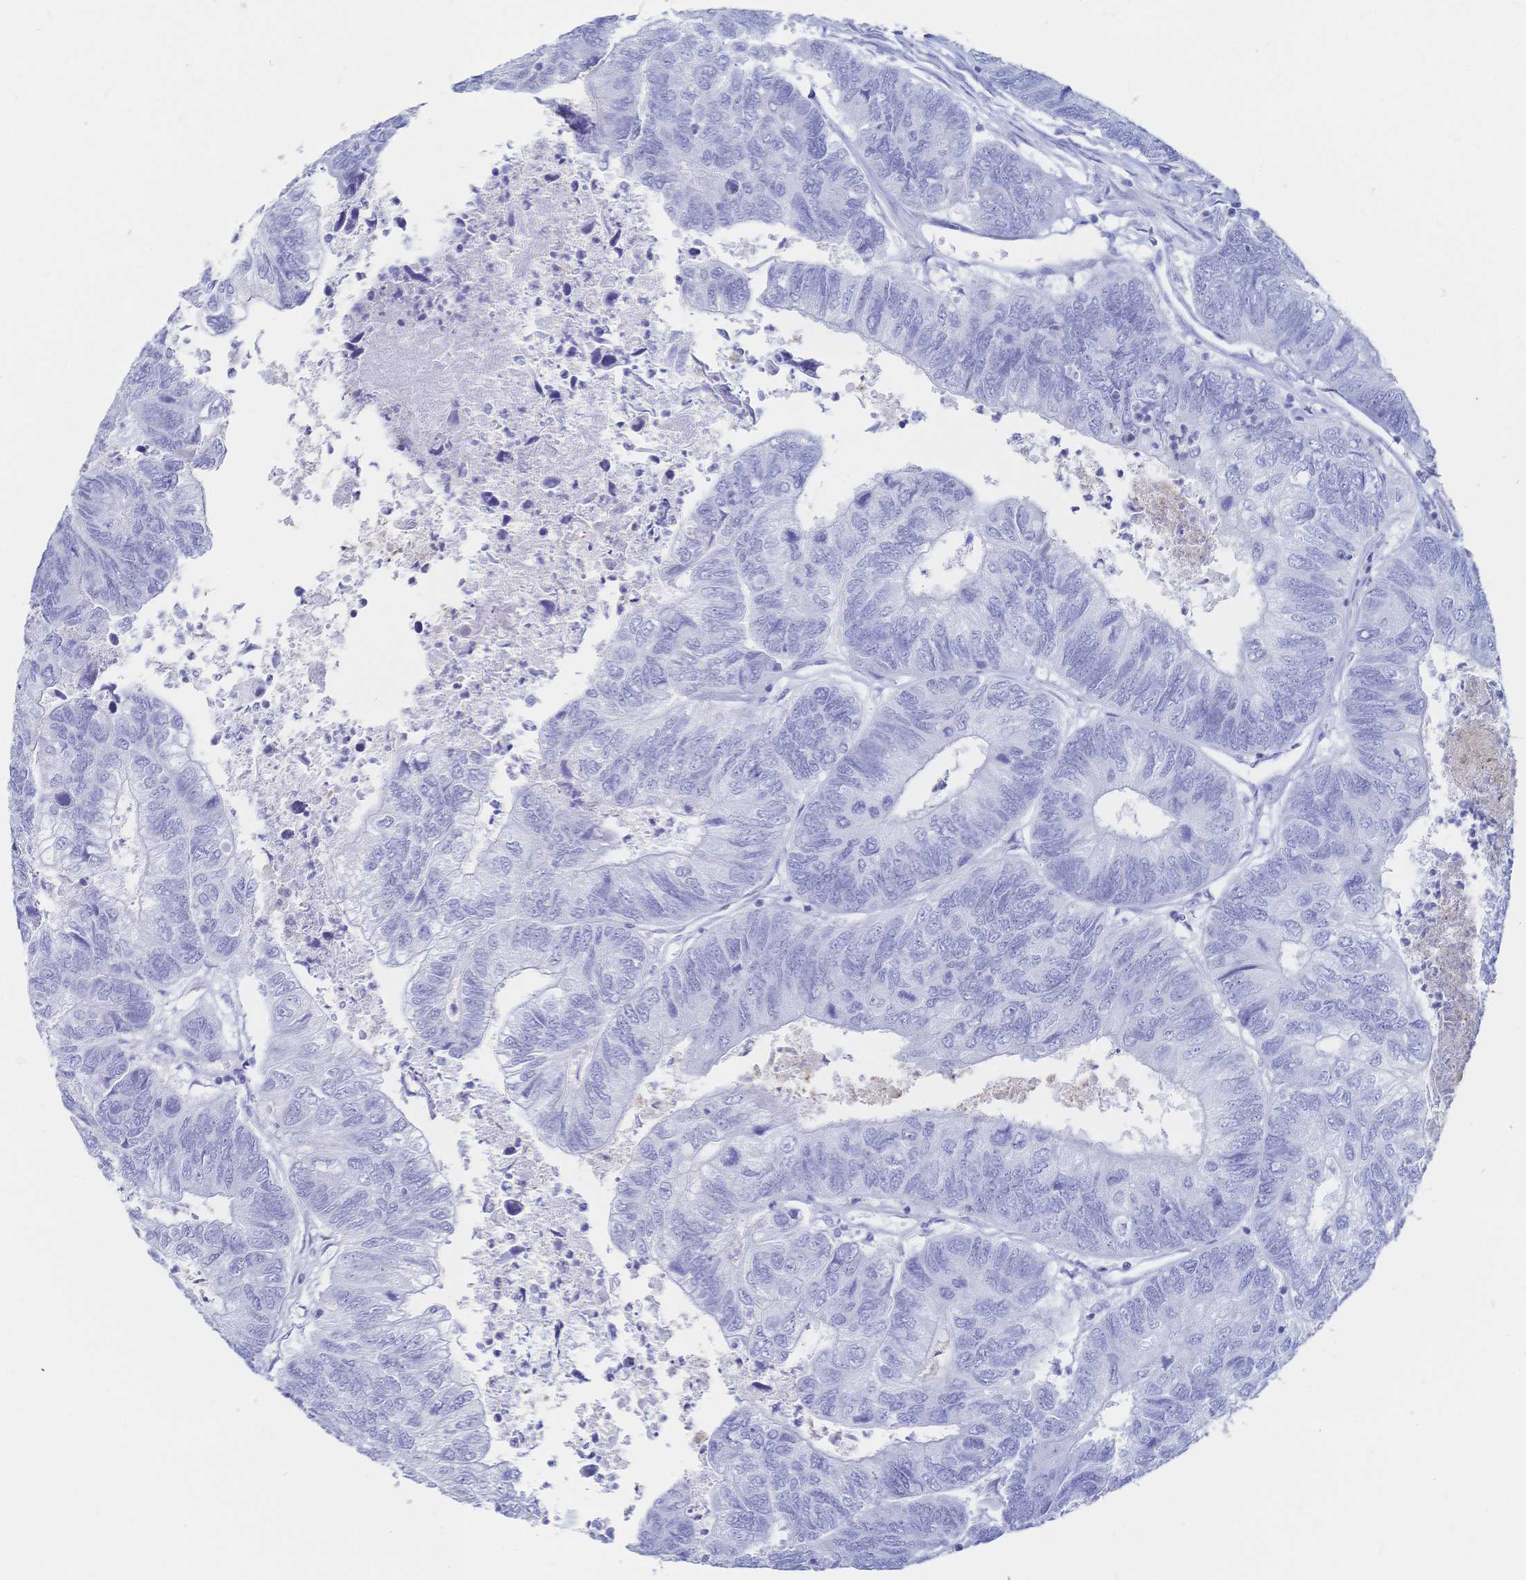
{"staining": {"intensity": "negative", "quantity": "none", "location": "none"}, "tissue": "colorectal cancer", "cell_type": "Tumor cells", "image_type": "cancer", "snomed": [{"axis": "morphology", "description": "Adenocarcinoma, NOS"}, {"axis": "topography", "description": "Colon"}], "caption": "There is no significant positivity in tumor cells of colorectal cancer.", "gene": "IL2RB", "patient": {"sex": "female", "age": 67}}